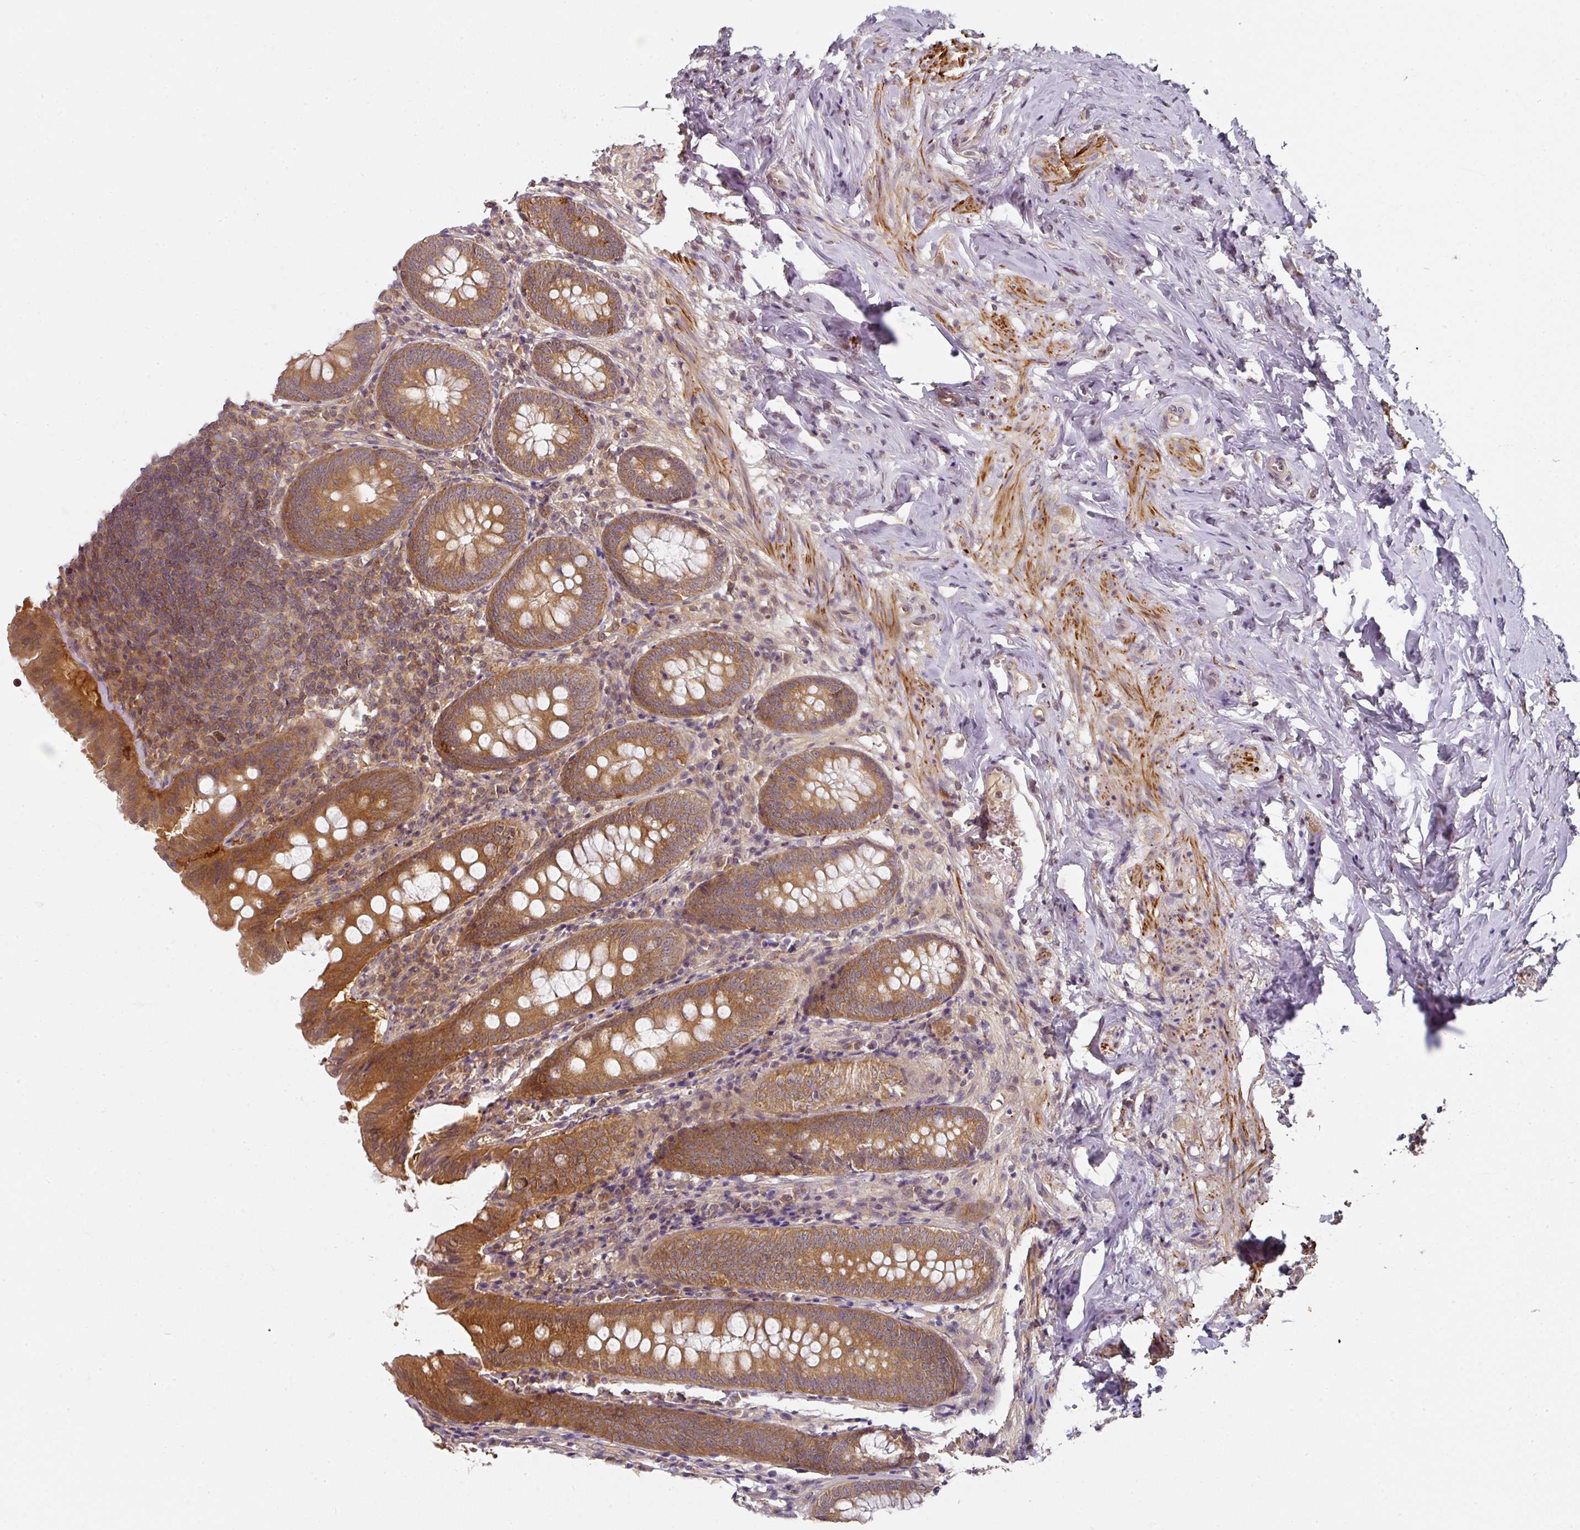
{"staining": {"intensity": "moderate", "quantity": ">75%", "location": "cytoplasmic/membranous"}, "tissue": "appendix", "cell_type": "Glandular cells", "image_type": "normal", "snomed": [{"axis": "morphology", "description": "Normal tissue, NOS"}, {"axis": "topography", "description": "Appendix"}], "caption": "A high-resolution micrograph shows immunohistochemistry (IHC) staining of normal appendix, which shows moderate cytoplasmic/membranous expression in approximately >75% of glandular cells. The staining is performed using DAB (3,3'-diaminobenzidine) brown chromogen to label protein expression. The nuclei are counter-stained blue using hematoxylin.", "gene": "MAP2K2", "patient": {"sex": "female", "age": 54}}